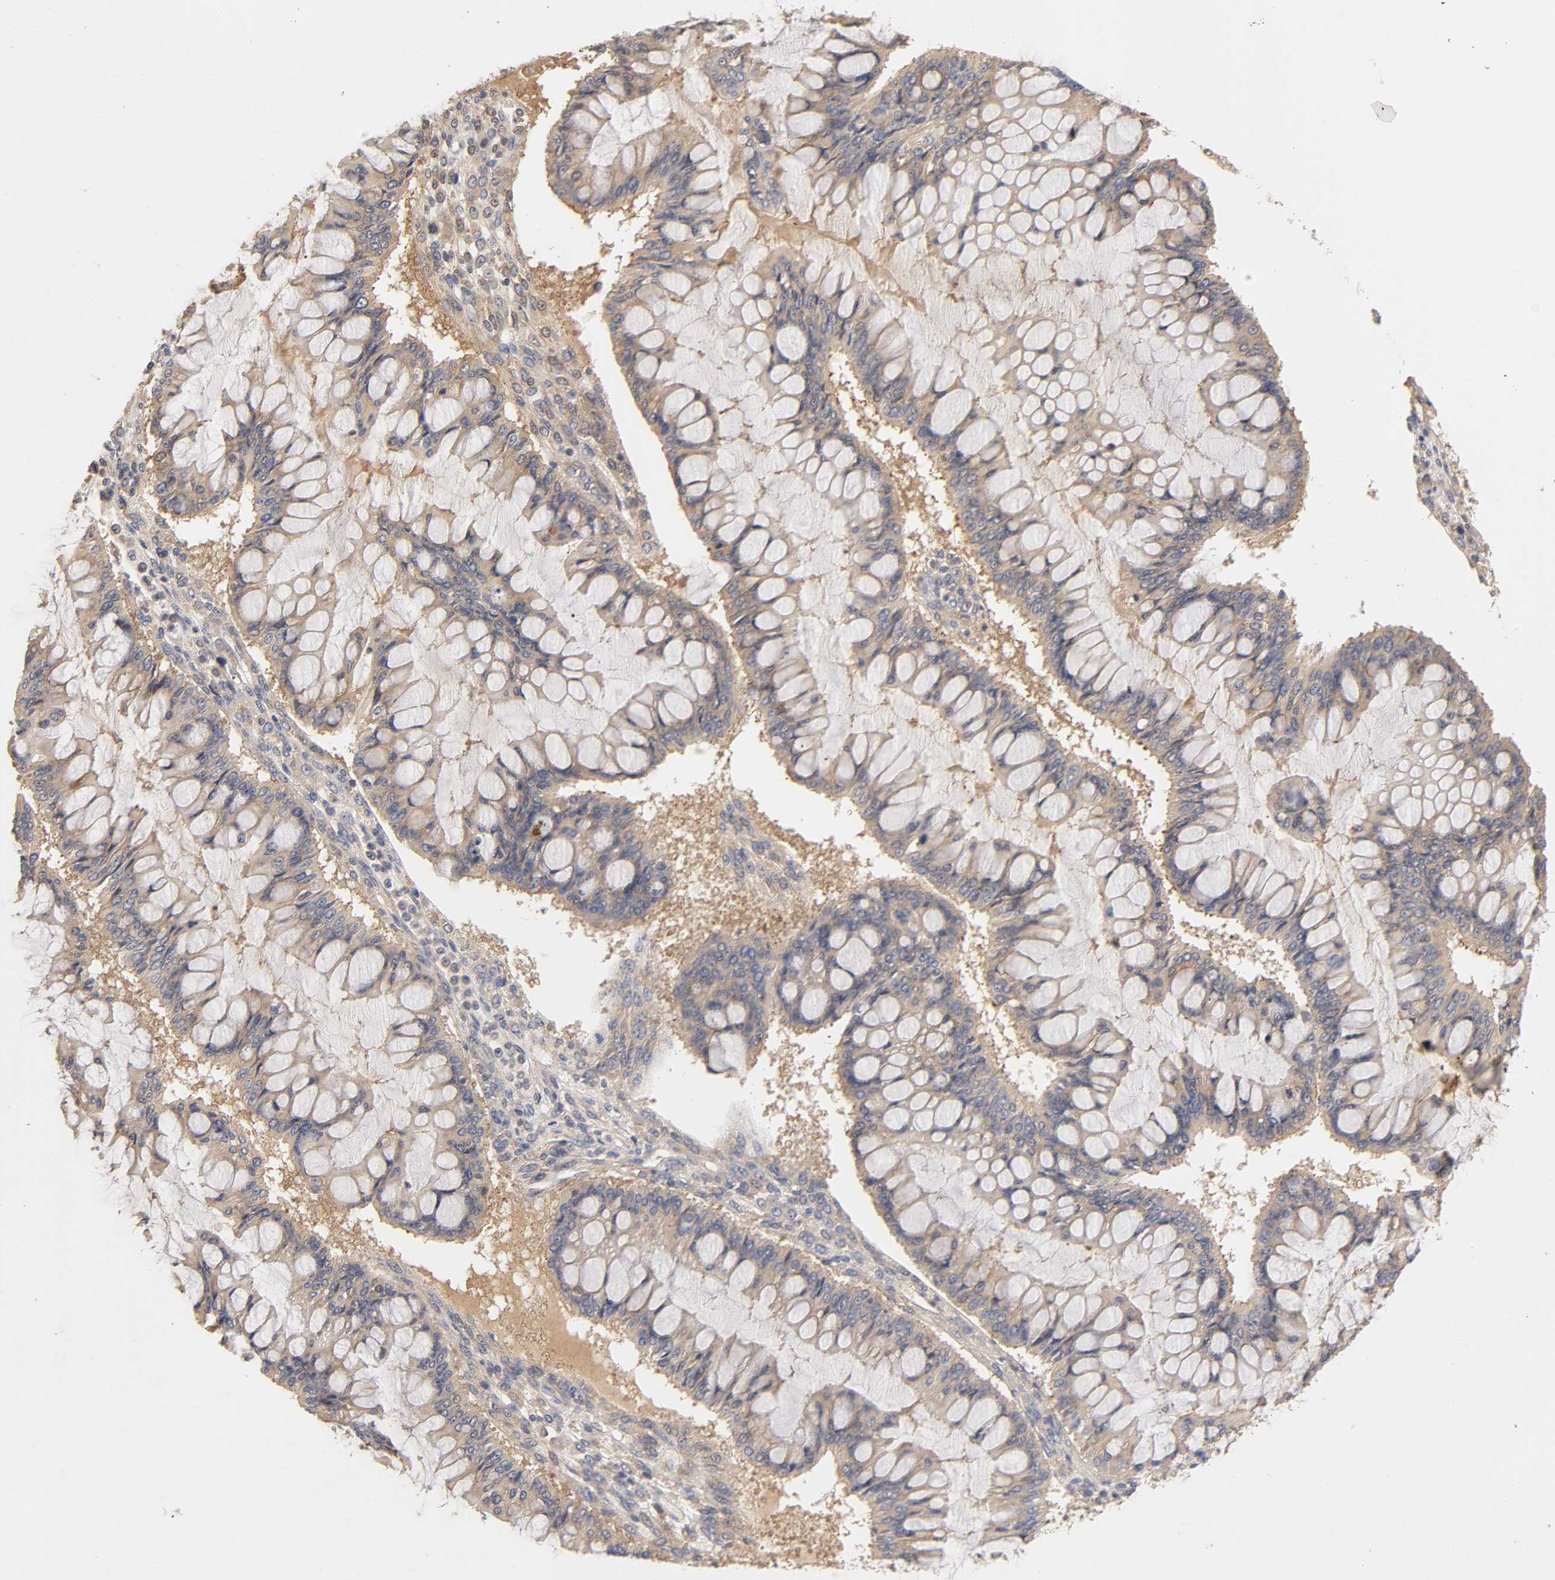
{"staining": {"intensity": "weak", "quantity": ">75%", "location": "cytoplasmic/membranous"}, "tissue": "ovarian cancer", "cell_type": "Tumor cells", "image_type": "cancer", "snomed": [{"axis": "morphology", "description": "Cystadenocarcinoma, mucinous, NOS"}, {"axis": "topography", "description": "Ovary"}], "caption": "Approximately >75% of tumor cells in human ovarian cancer demonstrate weak cytoplasmic/membranous protein expression as visualized by brown immunohistochemical staining.", "gene": "RPS29", "patient": {"sex": "female", "age": 73}}